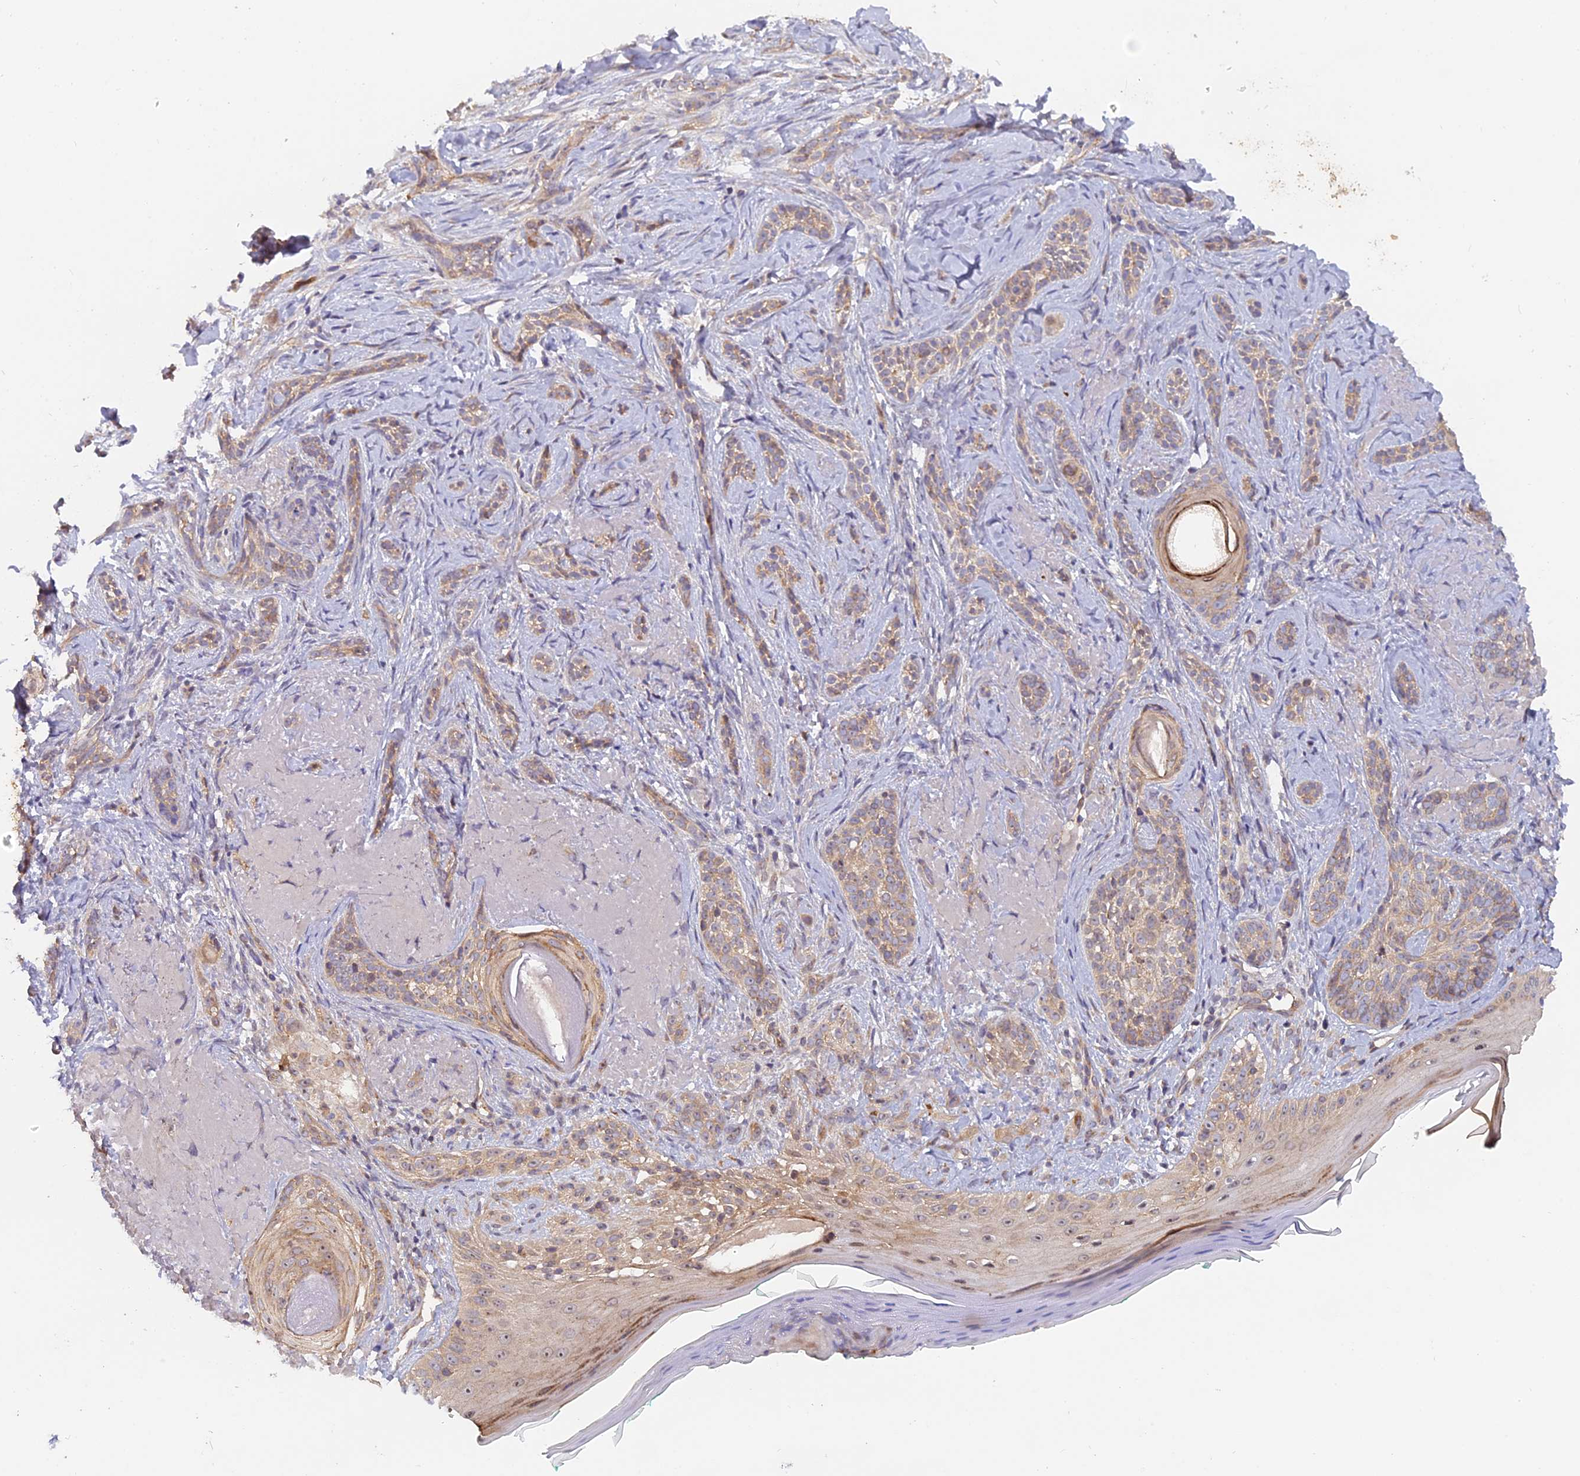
{"staining": {"intensity": "weak", "quantity": "25%-75%", "location": "cytoplasmic/membranous"}, "tissue": "skin cancer", "cell_type": "Tumor cells", "image_type": "cancer", "snomed": [{"axis": "morphology", "description": "Basal cell carcinoma"}, {"axis": "topography", "description": "Skin"}], "caption": "Human skin cancer stained for a protein (brown) exhibits weak cytoplasmic/membranous positive staining in about 25%-75% of tumor cells.", "gene": "TENT4B", "patient": {"sex": "male", "age": 71}}